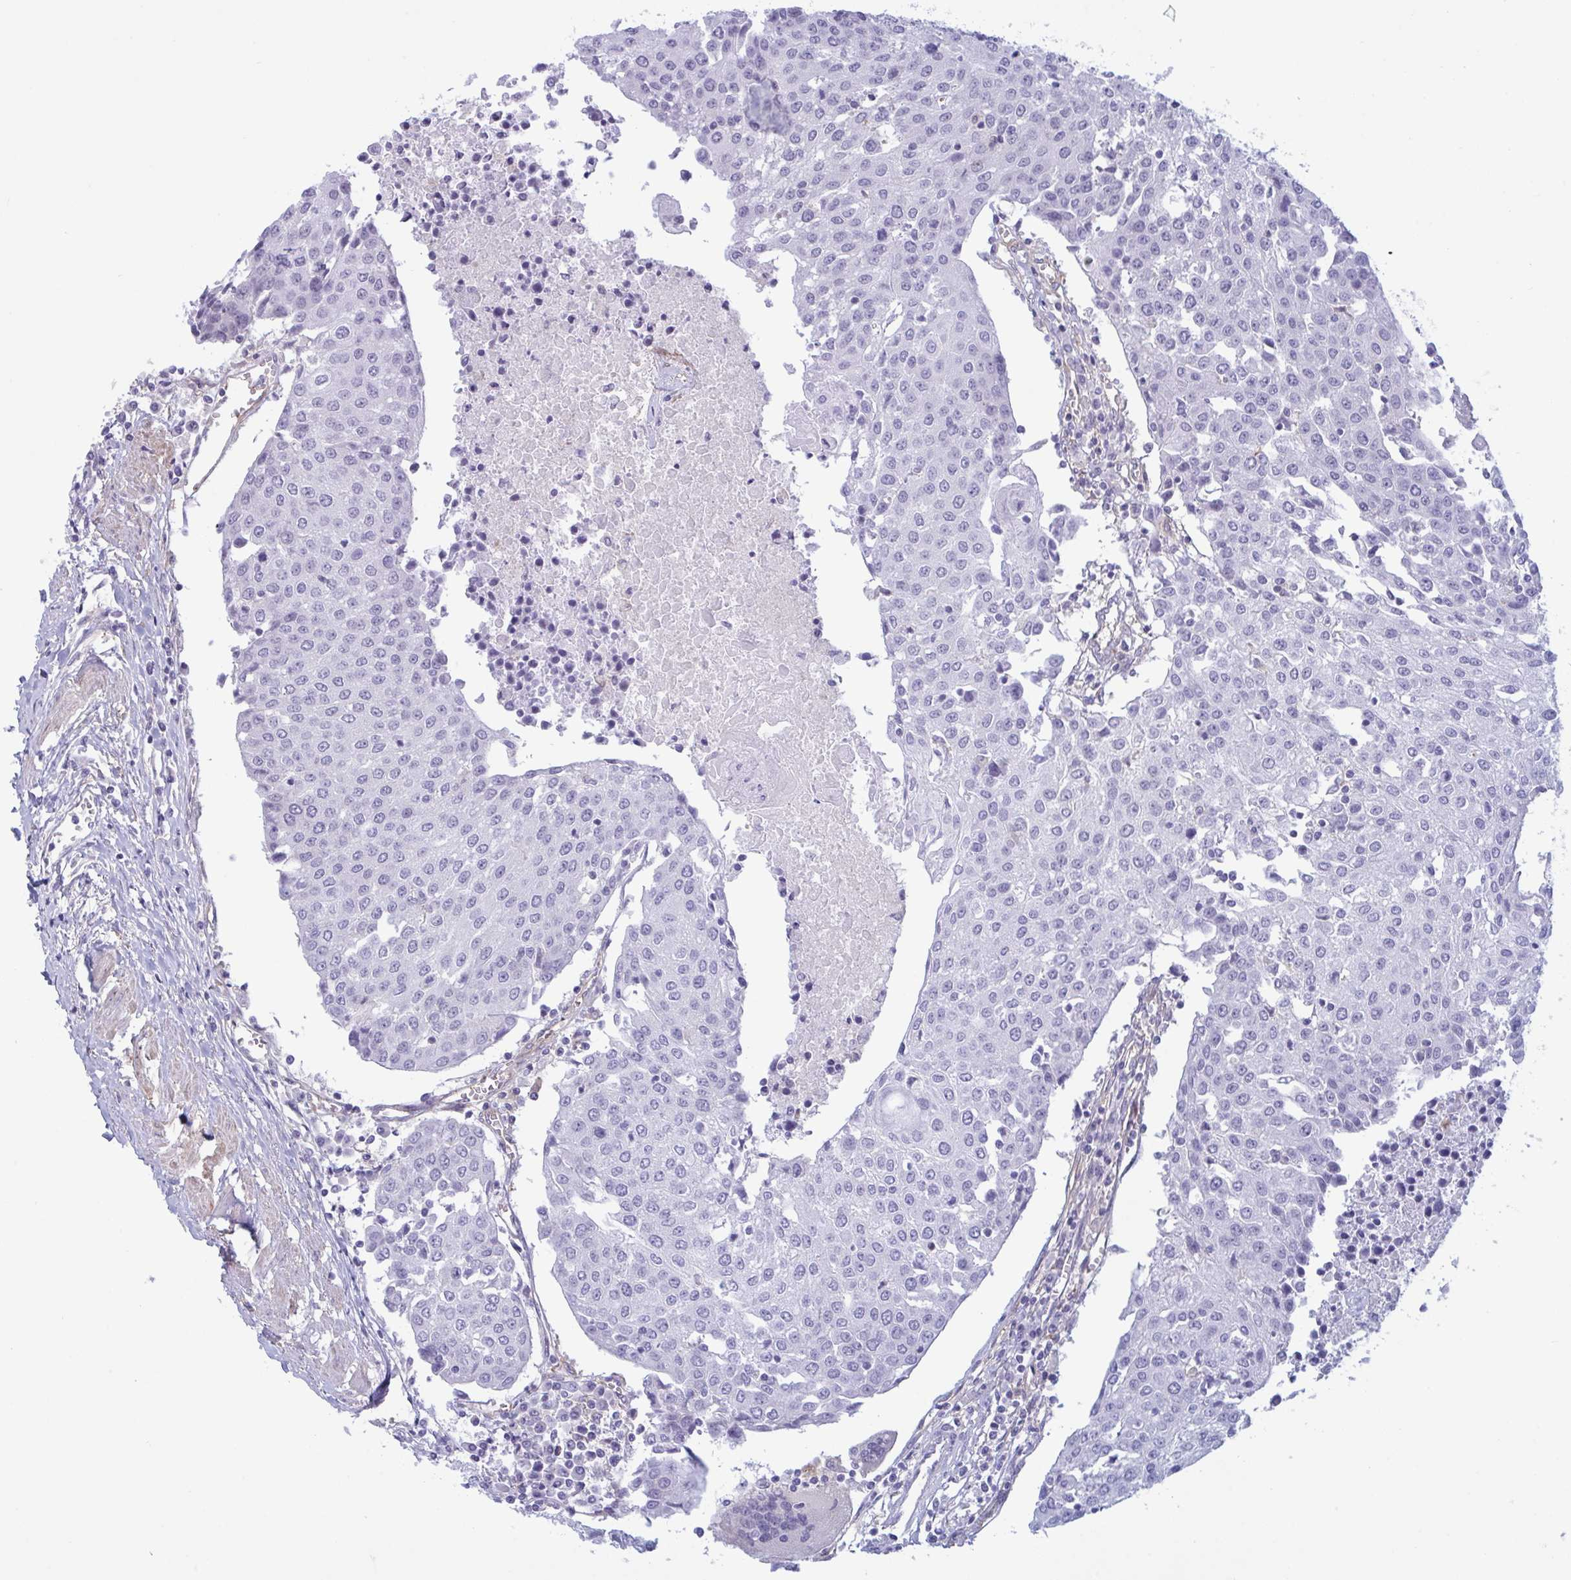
{"staining": {"intensity": "negative", "quantity": "none", "location": "none"}, "tissue": "urothelial cancer", "cell_type": "Tumor cells", "image_type": "cancer", "snomed": [{"axis": "morphology", "description": "Urothelial carcinoma, High grade"}, {"axis": "topography", "description": "Urinary bladder"}], "caption": "This is a micrograph of immunohistochemistry staining of urothelial cancer, which shows no expression in tumor cells.", "gene": "PRRT4", "patient": {"sex": "female", "age": 85}}